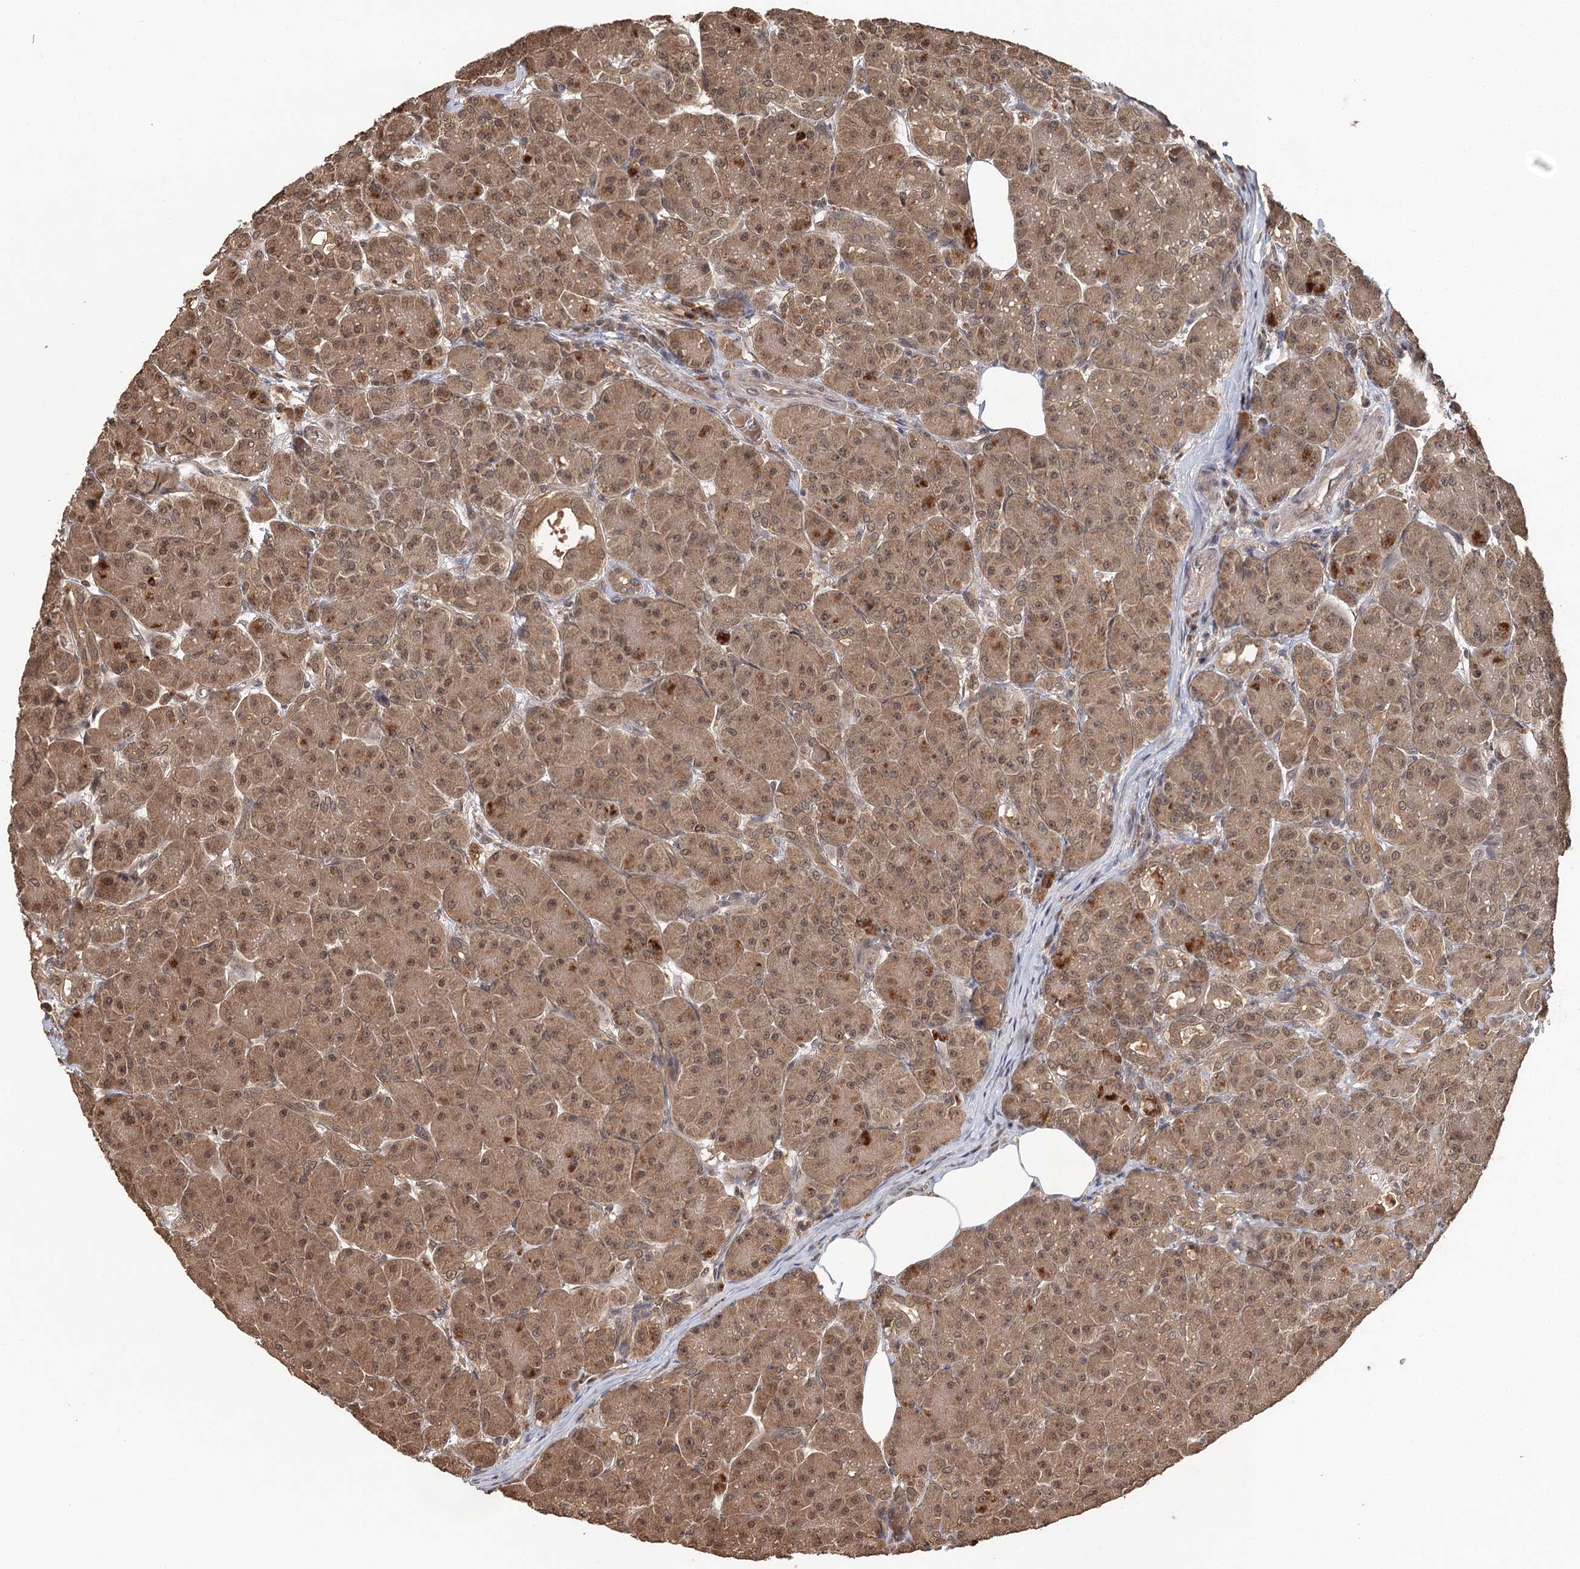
{"staining": {"intensity": "moderate", "quantity": ">75%", "location": "cytoplasmic/membranous,nuclear"}, "tissue": "pancreas", "cell_type": "Exocrine glandular cells", "image_type": "normal", "snomed": [{"axis": "morphology", "description": "Normal tissue, NOS"}, {"axis": "topography", "description": "Pancreas"}], "caption": "Brown immunohistochemical staining in normal pancreas demonstrates moderate cytoplasmic/membranous,nuclear staining in approximately >75% of exocrine glandular cells. The staining was performed using DAB to visualize the protein expression in brown, while the nuclei were stained in blue with hematoxylin (Magnification: 20x).", "gene": "N6AMT1", "patient": {"sex": "male", "age": 63}}